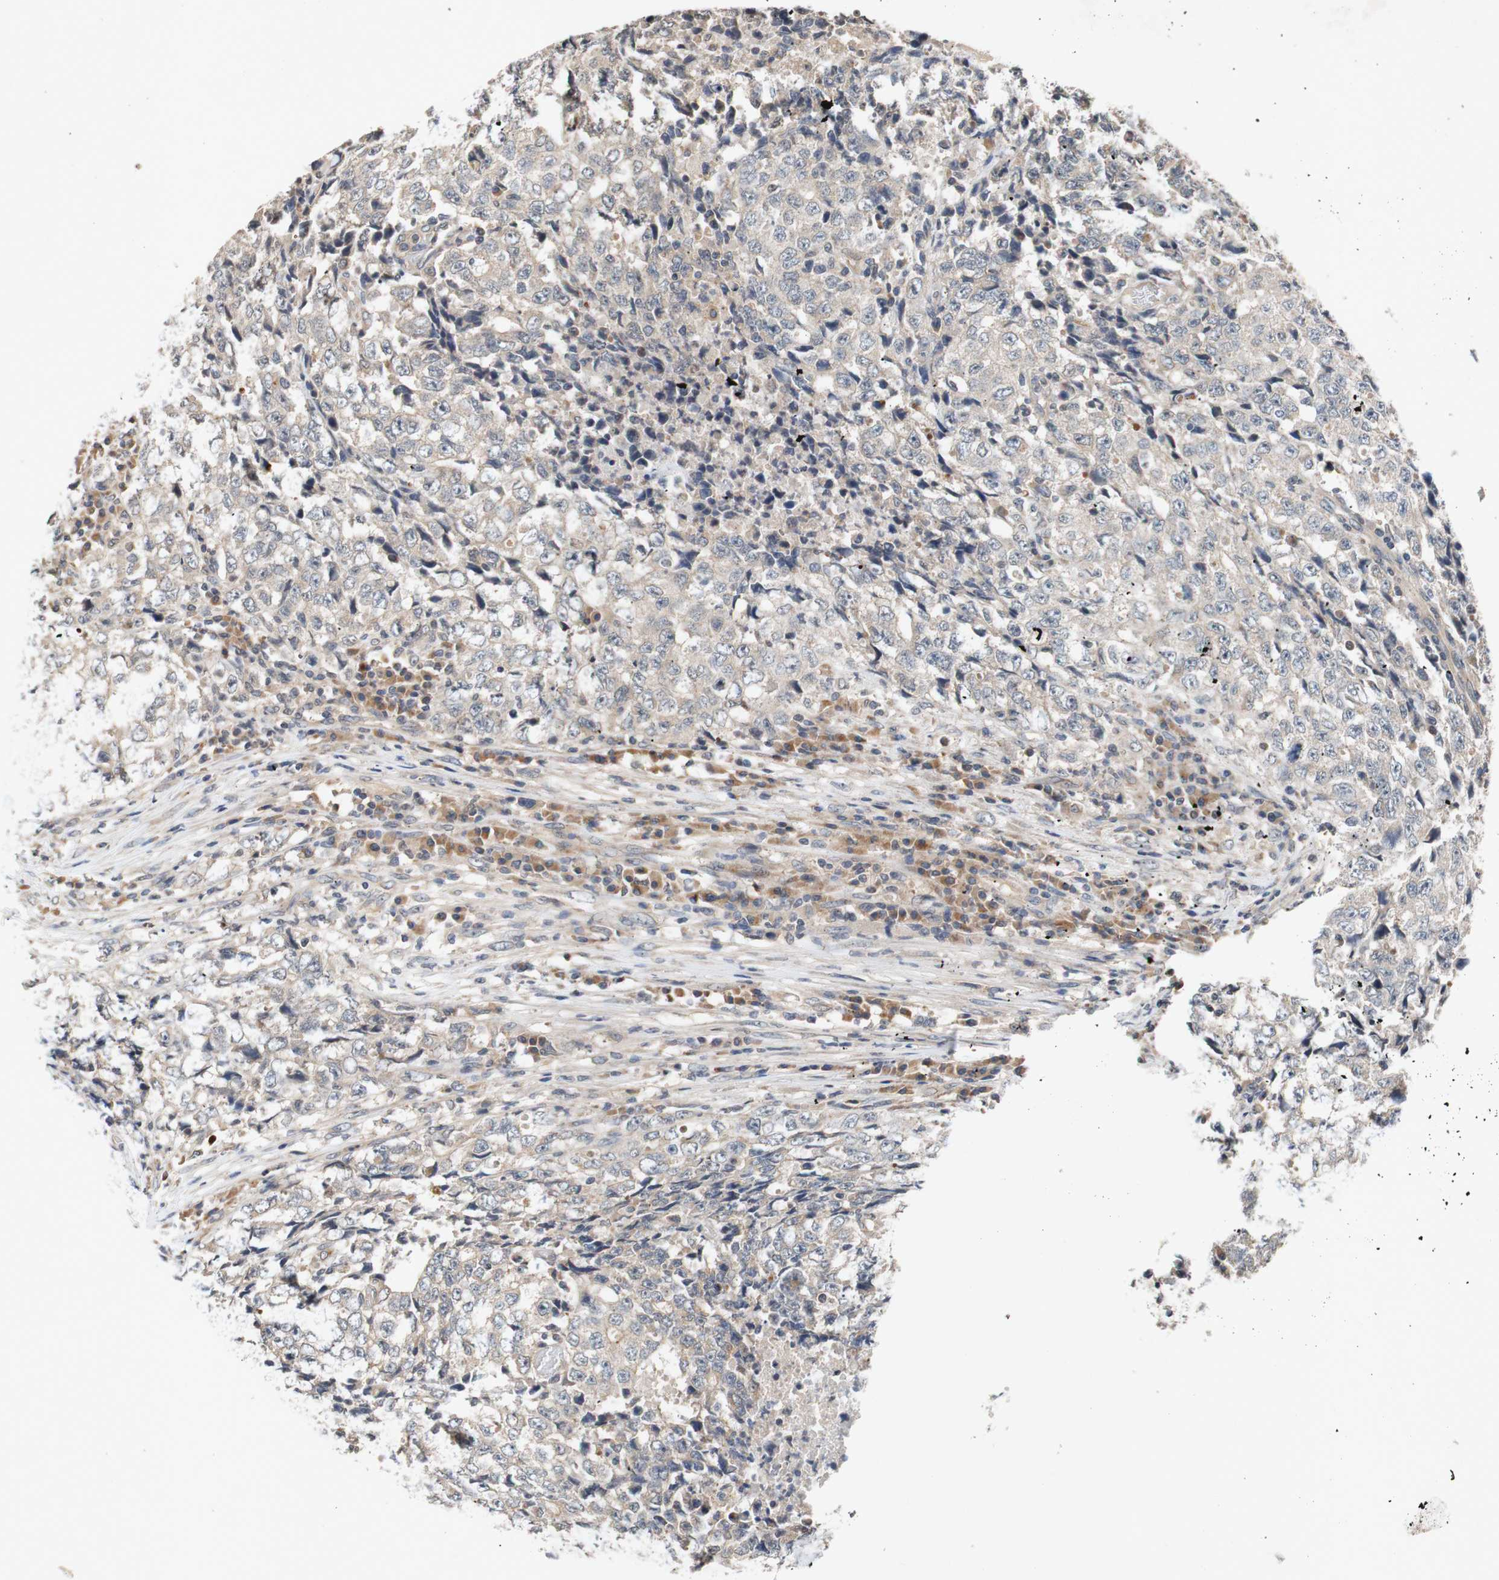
{"staining": {"intensity": "weak", "quantity": ">75%", "location": "cytoplasmic/membranous"}, "tissue": "testis cancer", "cell_type": "Tumor cells", "image_type": "cancer", "snomed": [{"axis": "morphology", "description": "Necrosis, NOS"}, {"axis": "morphology", "description": "Carcinoma, Embryonal, NOS"}, {"axis": "topography", "description": "Testis"}], "caption": "The immunohistochemical stain highlights weak cytoplasmic/membranous staining in tumor cells of testis embryonal carcinoma tissue. The protein of interest is shown in brown color, while the nuclei are stained blue.", "gene": "PIN1", "patient": {"sex": "male", "age": 19}}